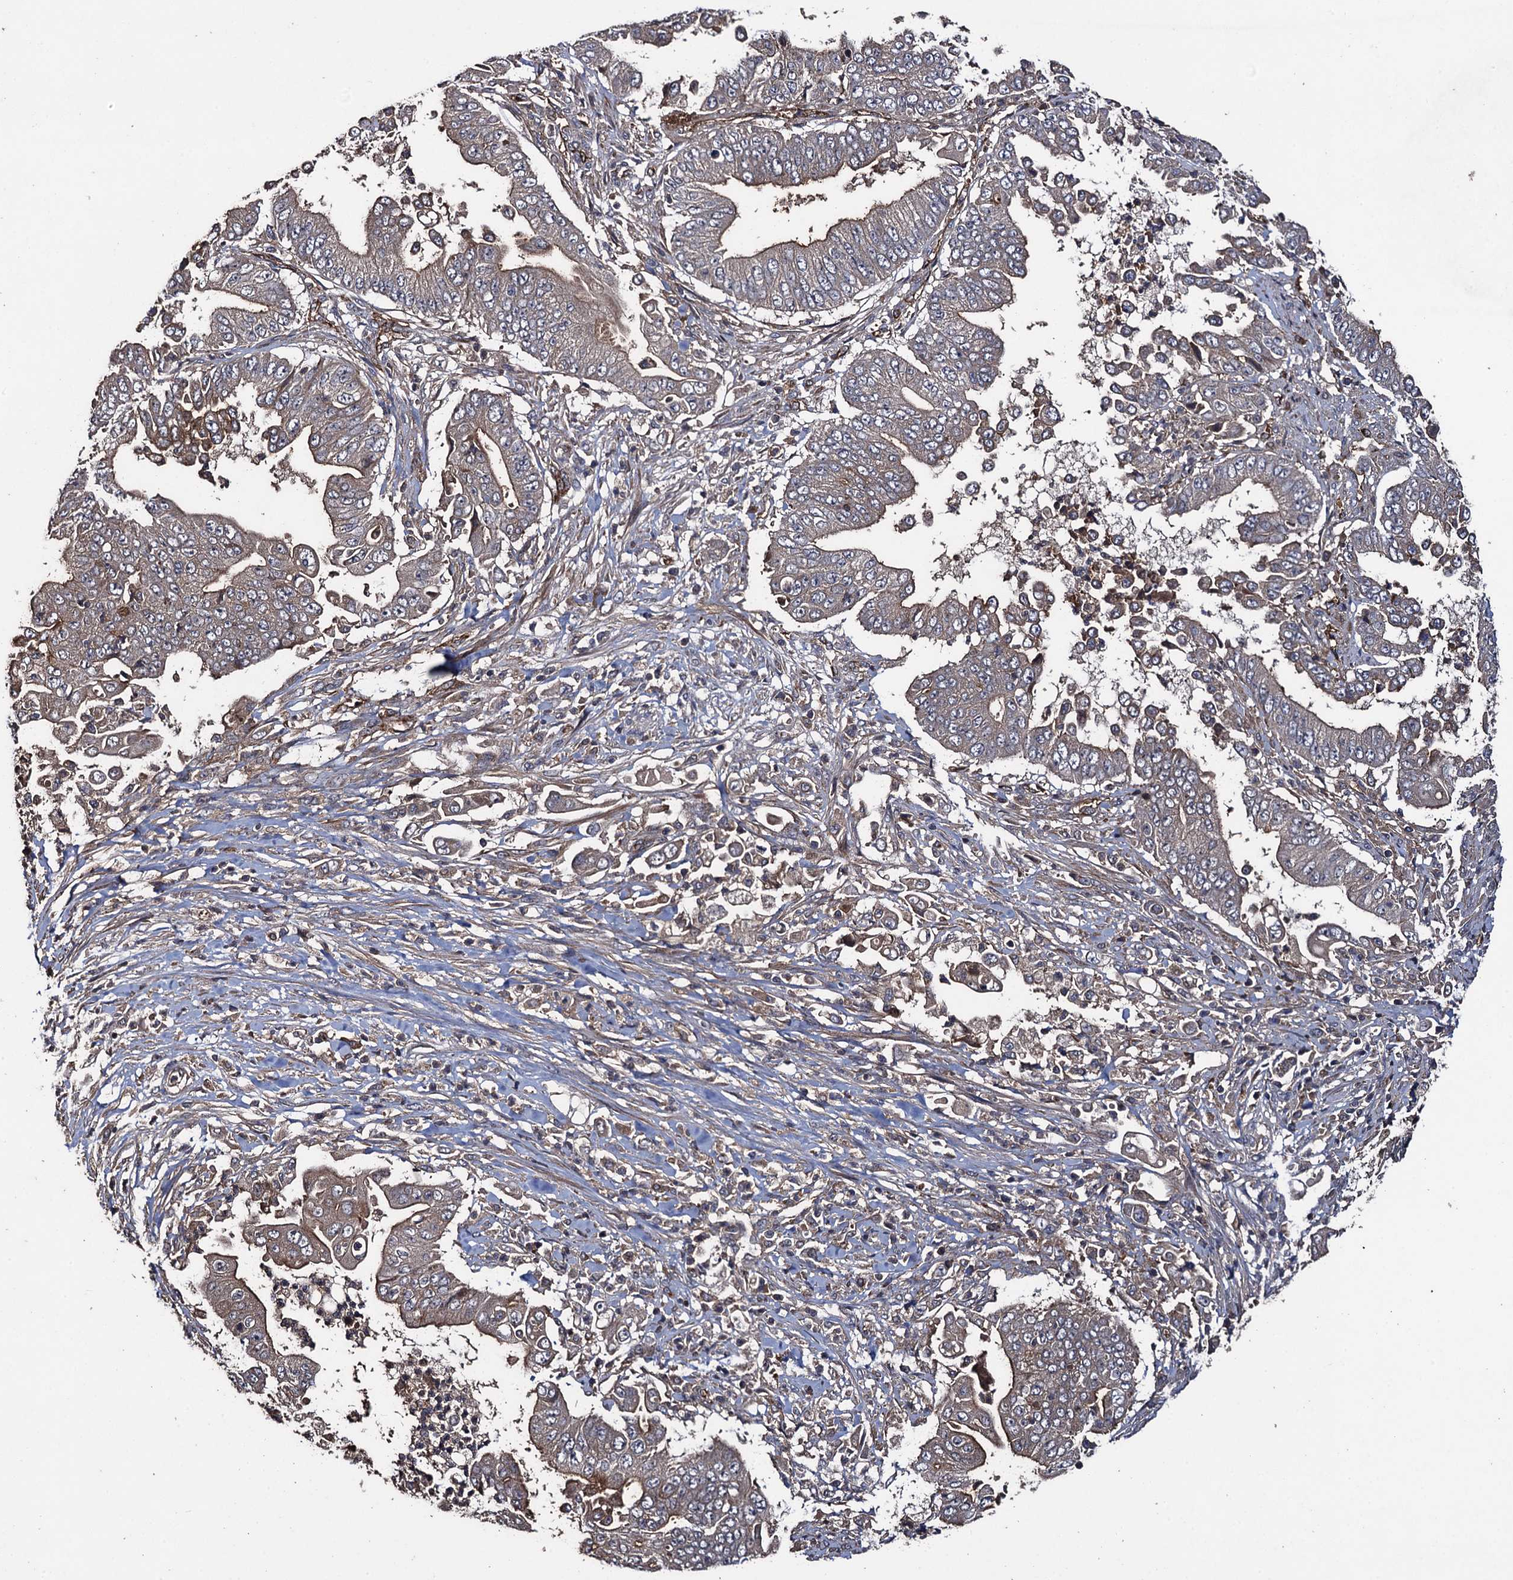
{"staining": {"intensity": "weak", "quantity": "25%-75%", "location": "cytoplasmic/membranous"}, "tissue": "pancreatic cancer", "cell_type": "Tumor cells", "image_type": "cancer", "snomed": [{"axis": "morphology", "description": "Adenocarcinoma, NOS"}, {"axis": "topography", "description": "Pancreas"}], "caption": "DAB immunohistochemical staining of pancreatic adenocarcinoma reveals weak cytoplasmic/membranous protein expression in about 25%-75% of tumor cells.", "gene": "TXNDC11", "patient": {"sex": "female", "age": 77}}